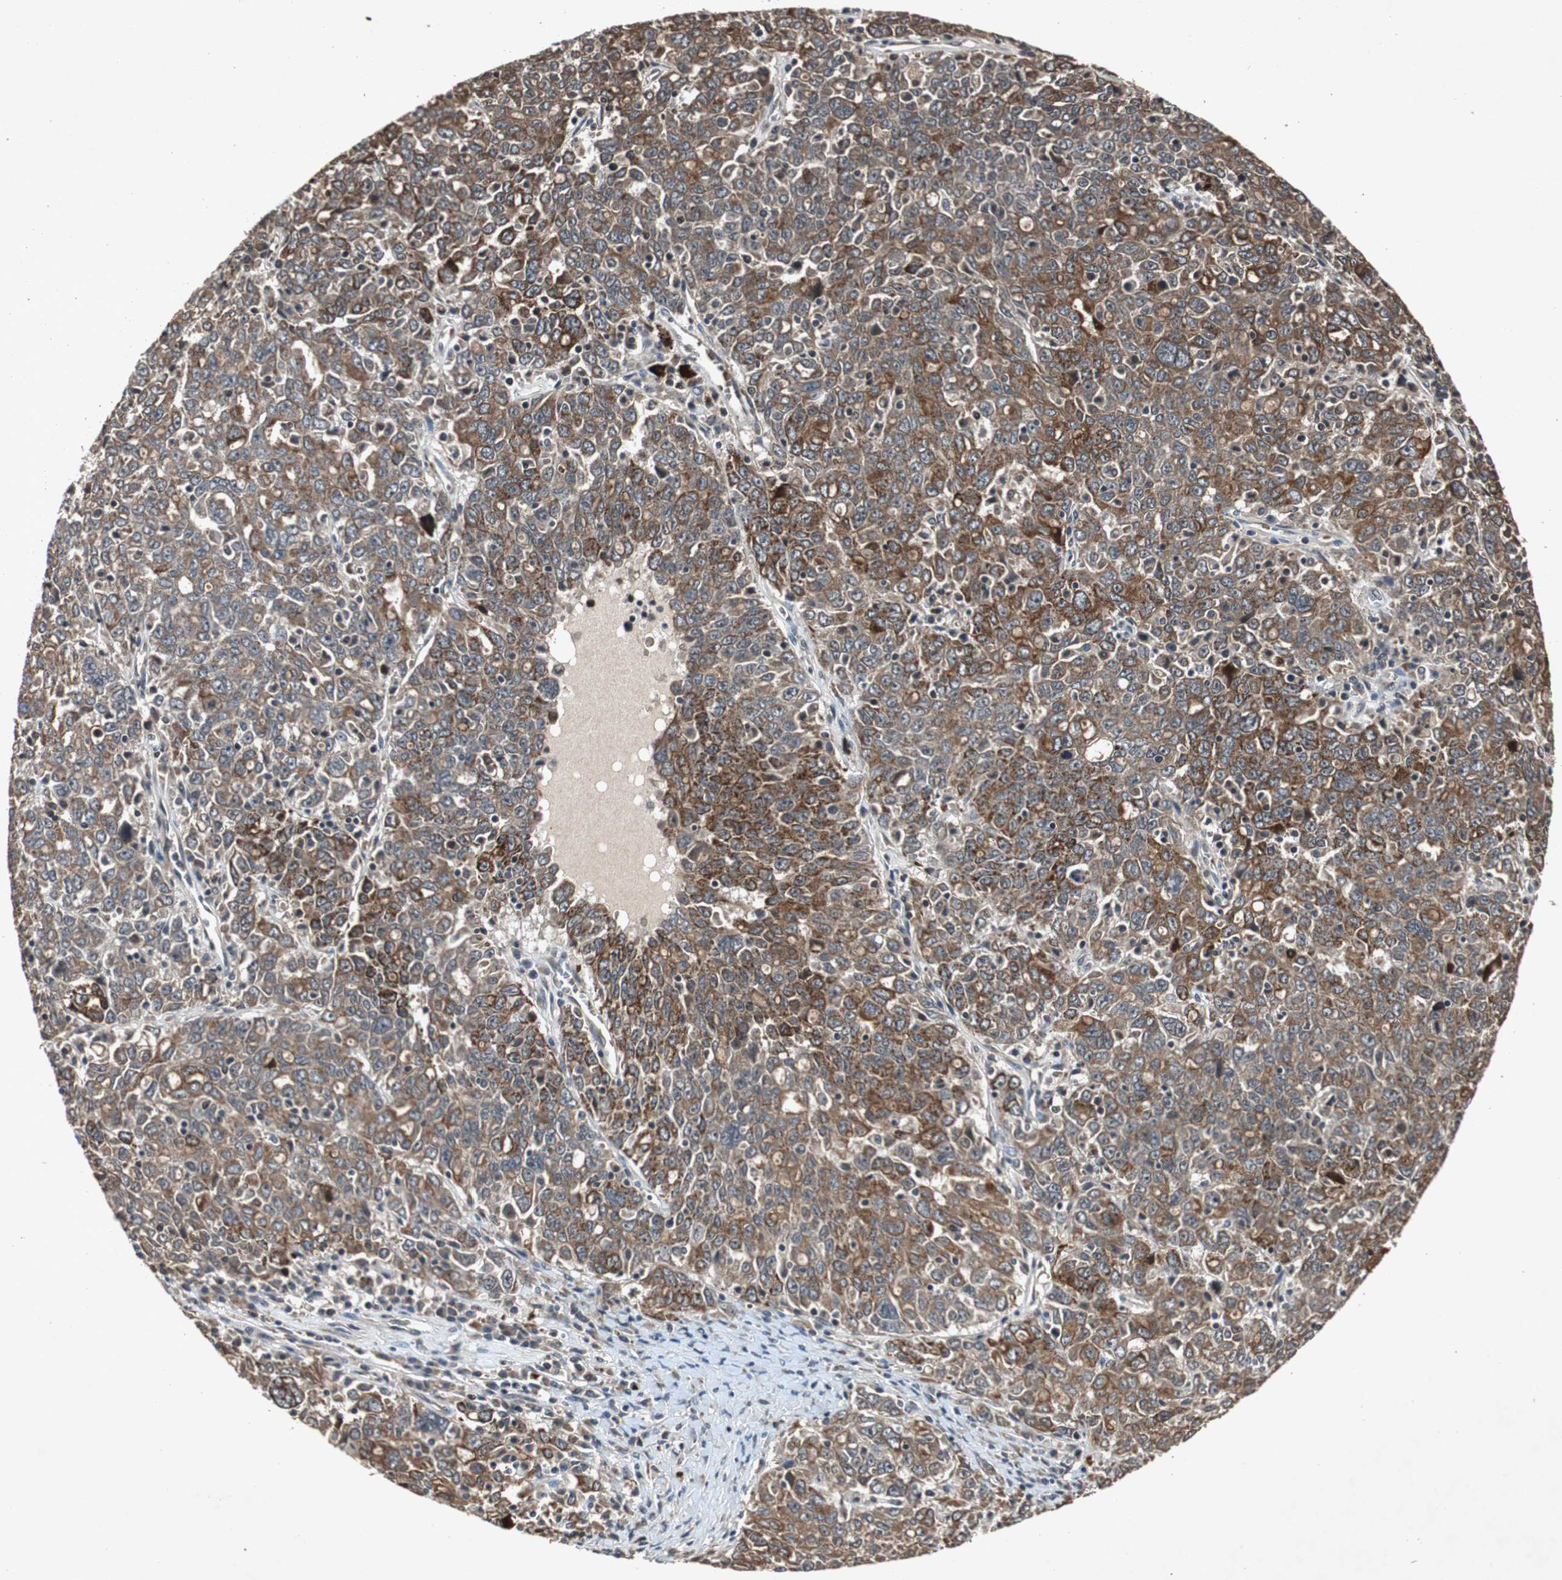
{"staining": {"intensity": "strong", "quantity": ">75%", "location": "cytoplasmic/membranous"}, "tissue": "ovarian cancer", "cell_type": "Tumor cells", "image_type": "cancer", "snomed": [{"axis": "morphology", "description": "Carcinoma, endometroid"}, {"axis": "topography", "description": "Ovary"}], "caption": "There is high levels of strong cytoplasmic/membranous positivity in tumor cells of ovarian endometroid carcinoma, as demonstrated by immunohistochemical staining (brown color).", "gene": "SLIT2", "patient": {"sex": "female", "age": 62}}